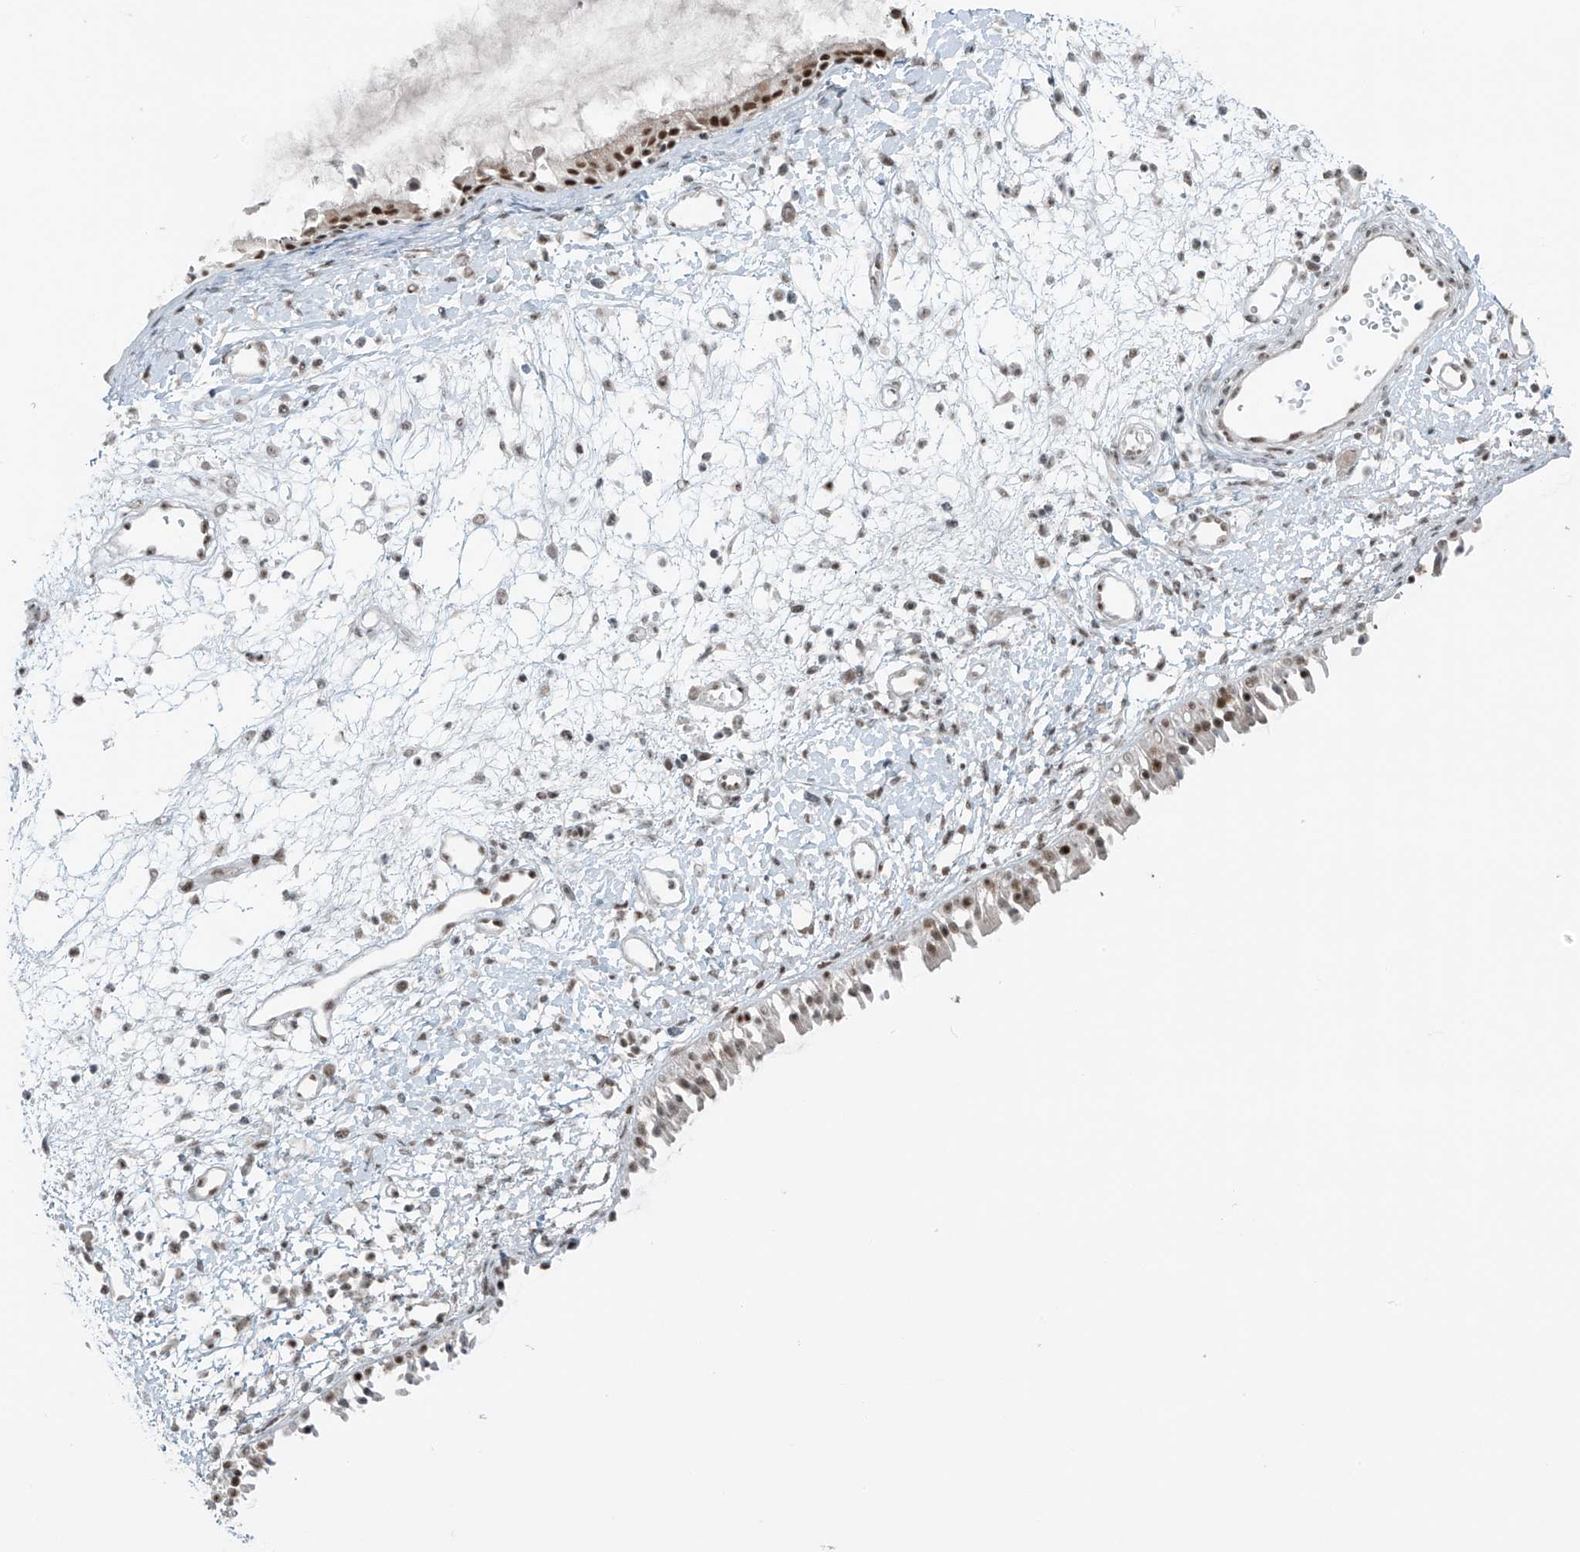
{"staining": {"intensity": "strong", "quantity": ">75%", "location": "nuclear"}, "tissue": "nasopharynx", "cell_type": "Respiratory epithelial cells", "image_type": "normal", "snomed": [{"axis": "morphology", "description": "Normal tissue, NOS"}, {"axis": "topography", "description": "Nasopharynx"}], "caption": "Brown immunohistochemical staining in normal nasopharynx exhibits strong nuclear staining in about >75% of respiratory epithelial cells. Immunohistochemistry stains the protein in brown and the nuclei are stained blue.", "gene": "WRNIP1", "patient": {"sex": "male", "age": 22}}